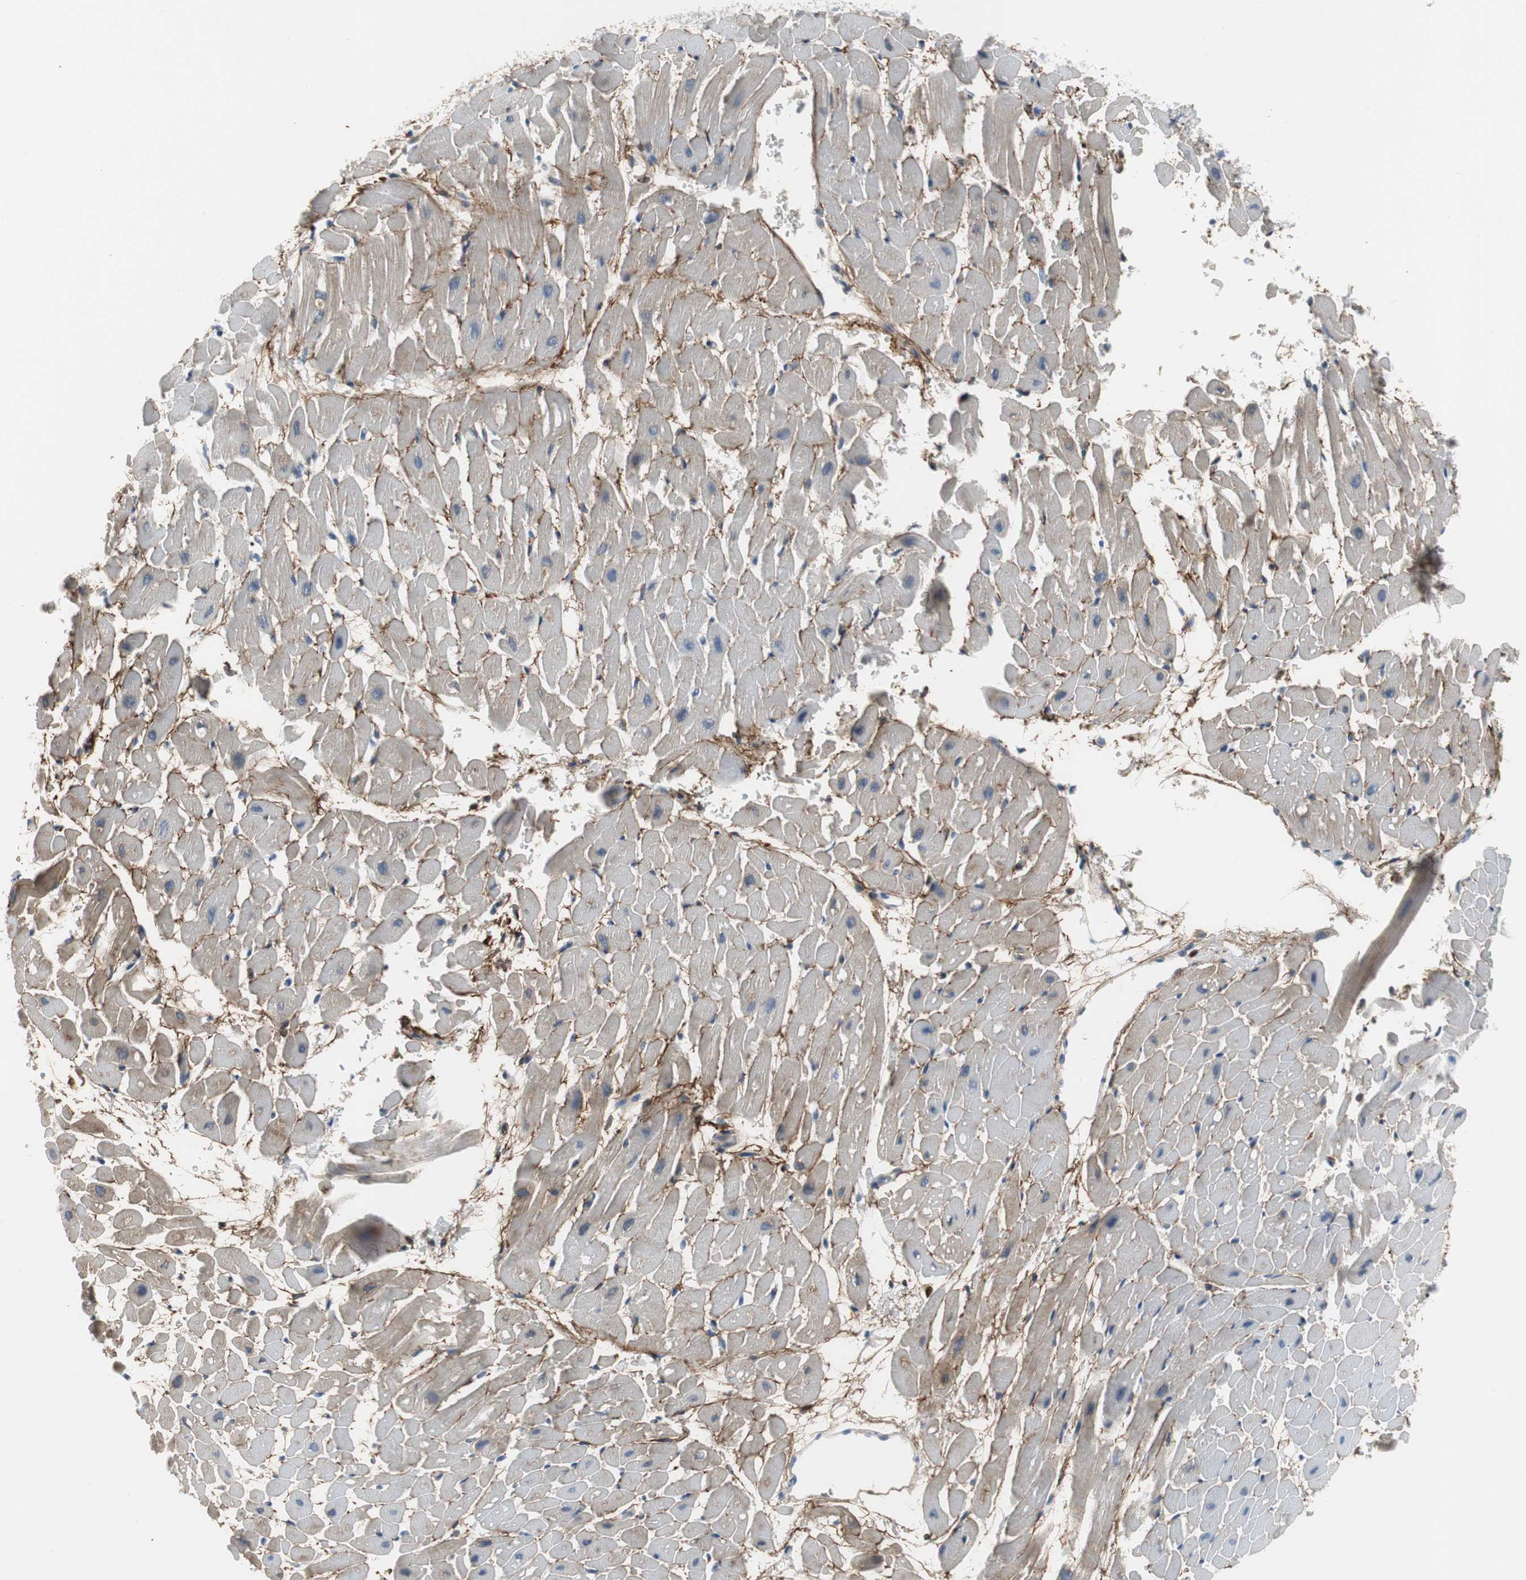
{"staining": {"intensity": "moderate", "quantity": "25%-75%", "location": "cytoplasmic/membranous"}, "tissue": "heart muscle", "cell_type": "Cardiomyocytes", "image_type": "normal", "snomed": [{"axis": "morphology", "description": "Normal tissue, NOS"}, {"axis": "topography", "description": "Heart"}], "caption": "Immunohistochemistry micrograph of benign heart muscle stained for a protein (brown), which shows medium levels of moderate cytoplasmic/membranous positivity in approximately 25%-75% of cardiomyocytes.", "gene": "APCS", "patient": {"sex": "male", "age": 45}}